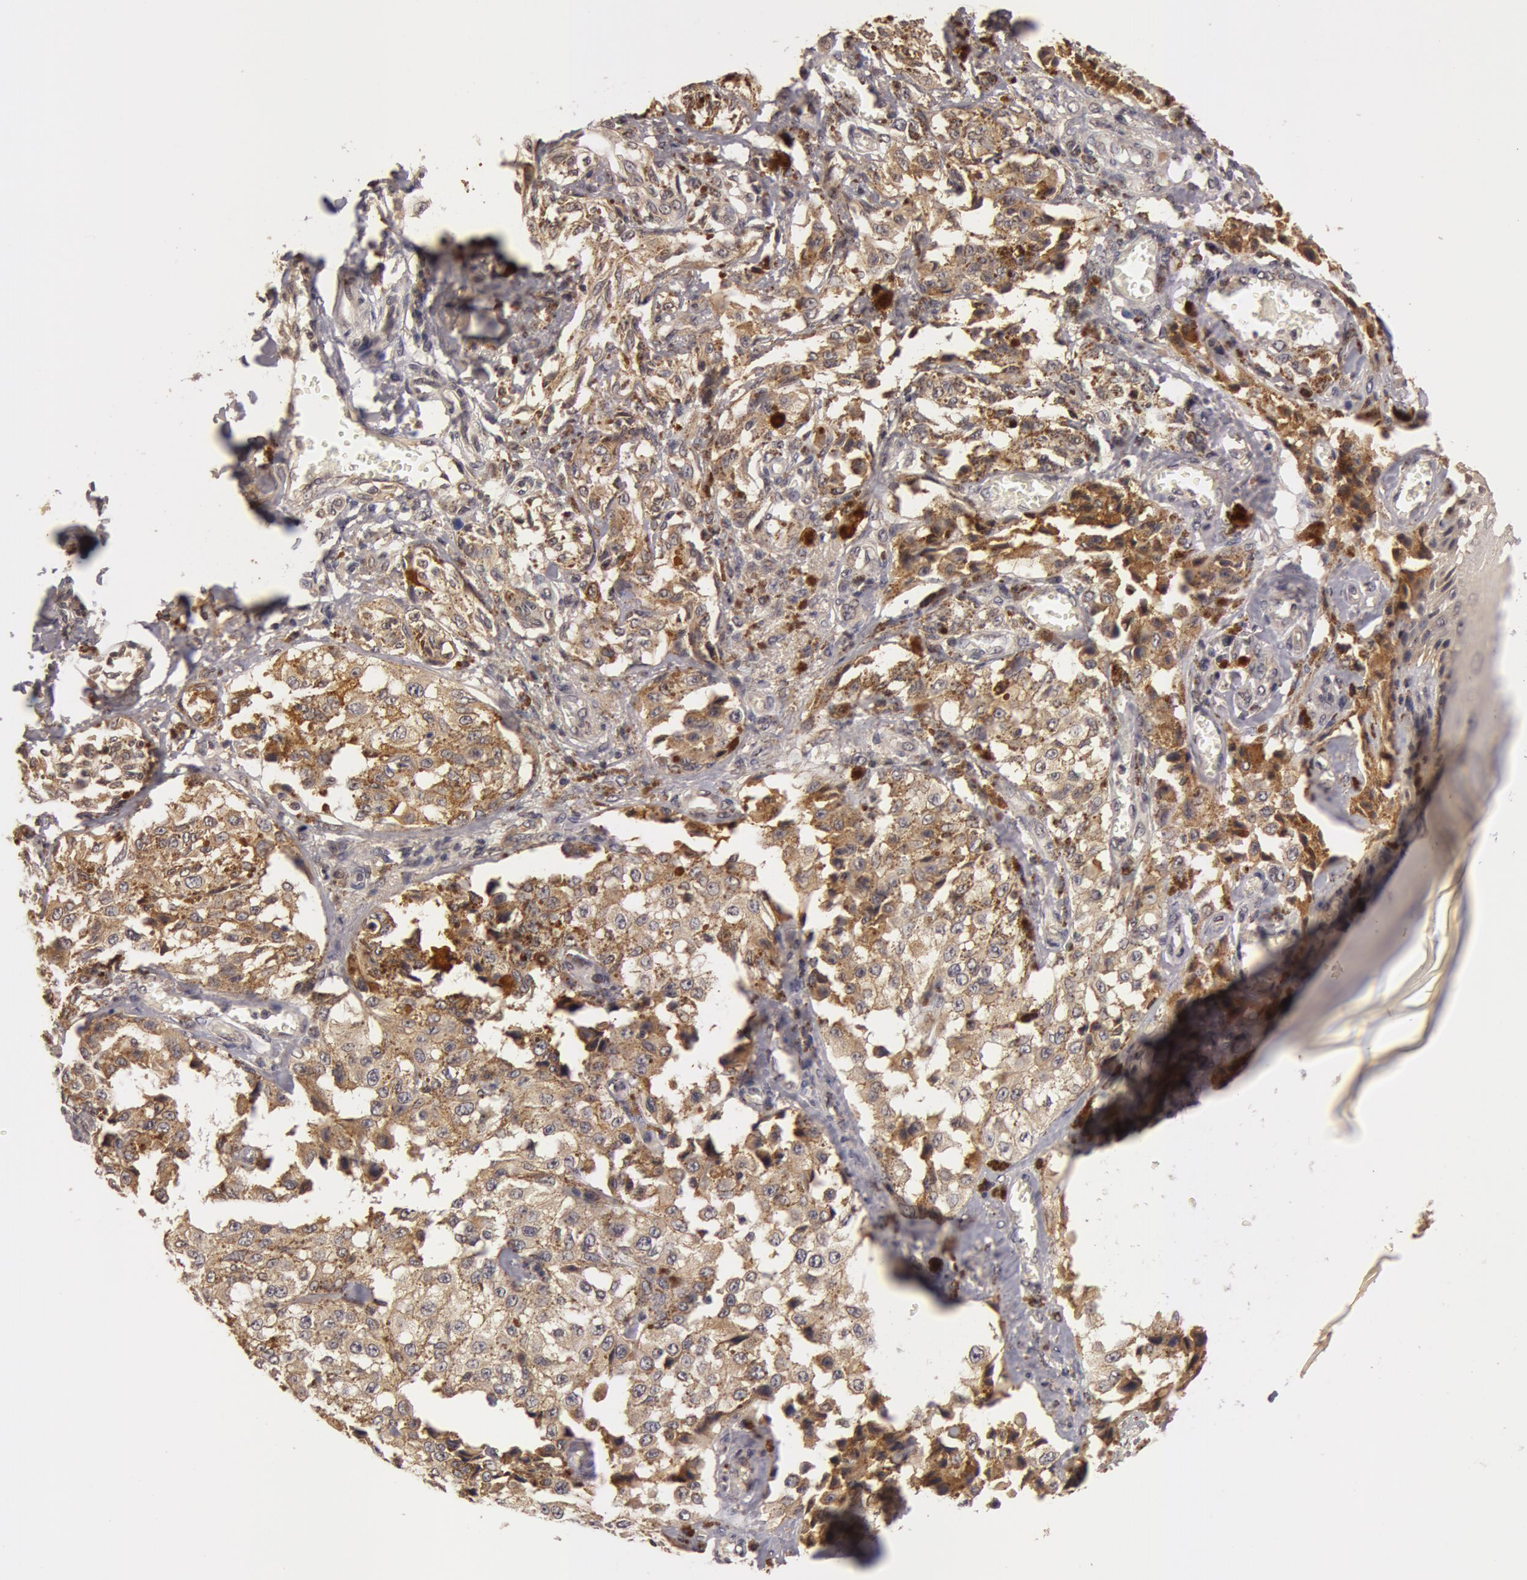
{"staining": {"intensity": "weak", "quantity": ">75%", "location": "cytoplasmic/membranous"}, "tissue": "melanoma", "cell_type": "Tumor cells", "image_type": "cancer", "snomed": [{"axis": "morphology", "description": "Malignant melanoma, NOS"}, {"axis": "topography", "description": "Skin"}], "caption": "Malignant melanoma stained with DAB (3,3'-diaminobenzidine) immunohistochemistry demonstrates low levels of weak cytoplasmic/membranous expression in approximately >75% of tumor cells.", "gene": "BCHE", "patient": {"sex": "female", "age": 82}}